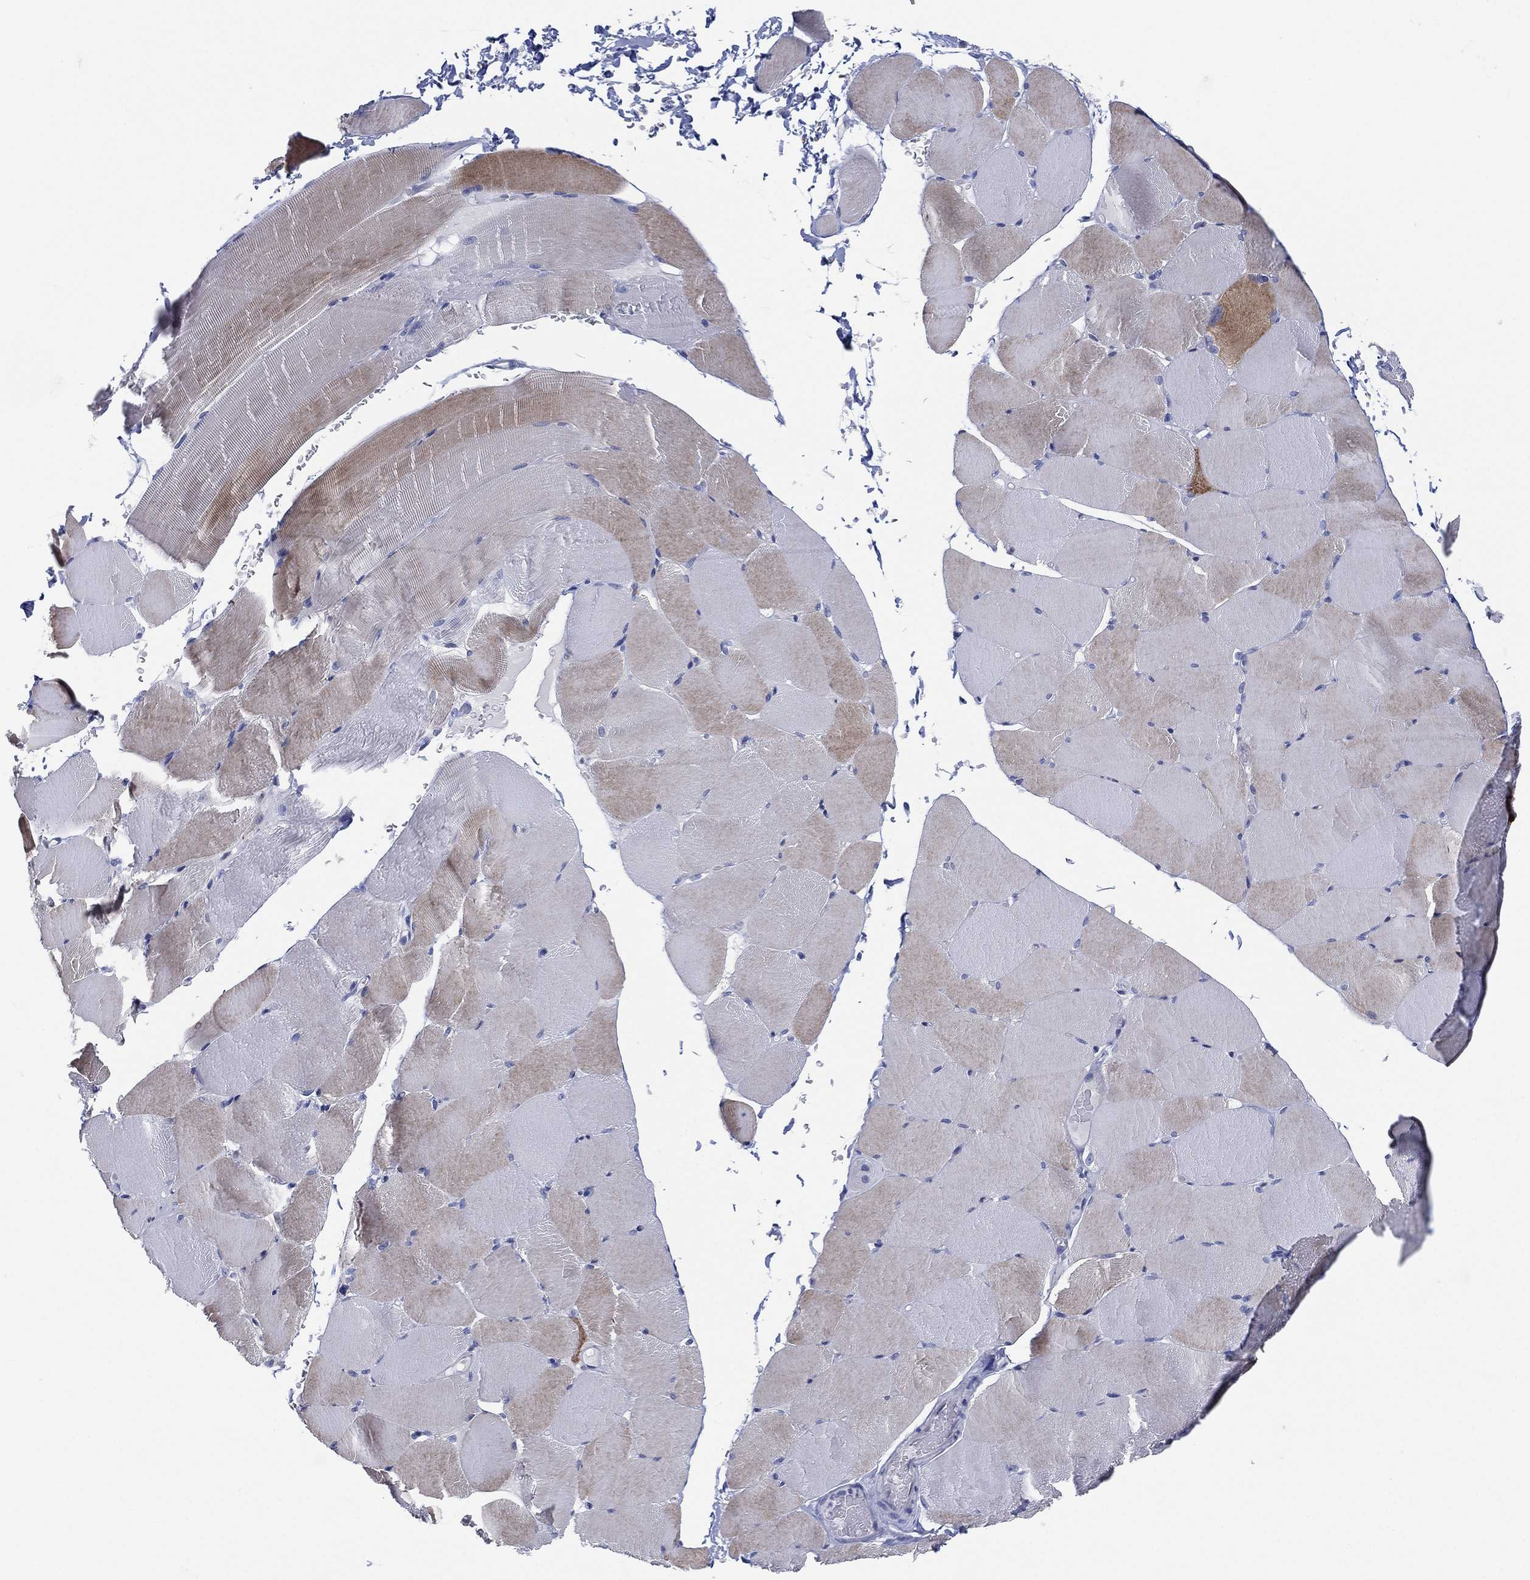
{"staining": {"intensity": "moderate", "quantity": "<25%", "location": "cytoplasmic/membranous"}, "tissue": "skeletal muscle", "cell_type": "Myocytes", "image_type": "normal", "snomed": [{"axis": "morphology", "description": "Normal tissue, NOS"}, {"axis": "topography", "description": "Skeletal muscle"}], "caption": "A histopathology image of skeletal muscle stained for a protein shows moderate cytoplasmic/membranous brown staining in myocytes. Immunohistochemistry (ihc) stains the protein of interest in brown and the nuclei are stained blue.", "gene": "C5orf46", "patient": {"sex": "female", "age": 37}}